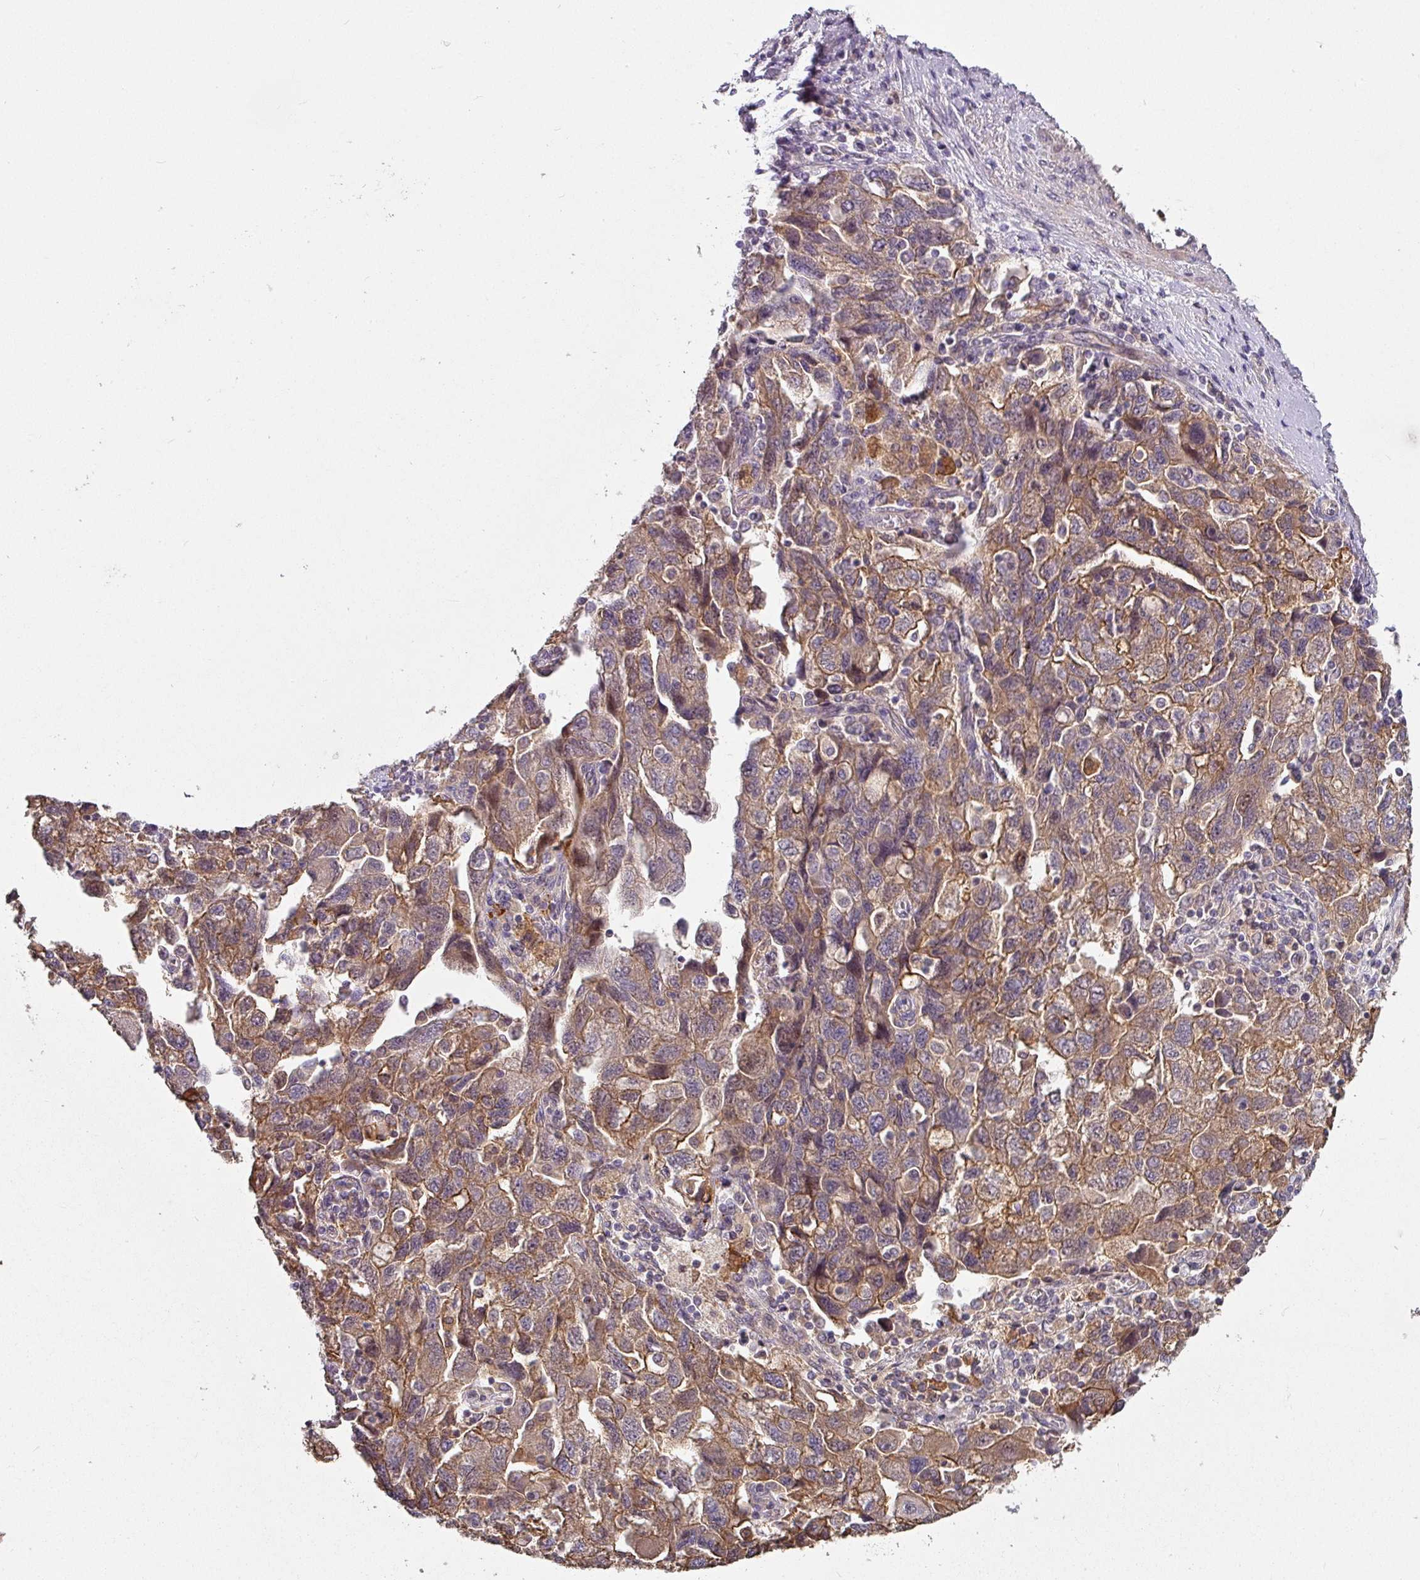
{"staining": {"intensity": "weak", "quantity": "25%-75%", "location": "cytoplasmic/membranous"}, "tissue": "ovarian cancer", "cell_type": "Tumor cells", "image_type": "cancer", "snomed": [{"axis": "morphology", "description": "Carcinoma, NOS"}, {"axis": "morphology", "description": "Cystadenocarcinoma, serous, NOS"}, {"axis": "topography", "description": "Ovary"}], "caption": "Human ovarian carcinoma stained with a protein marker reveals weak staining in tumor cells.", "gene": "C4orf48", "patient": {"sex": "female", "age": 69}}